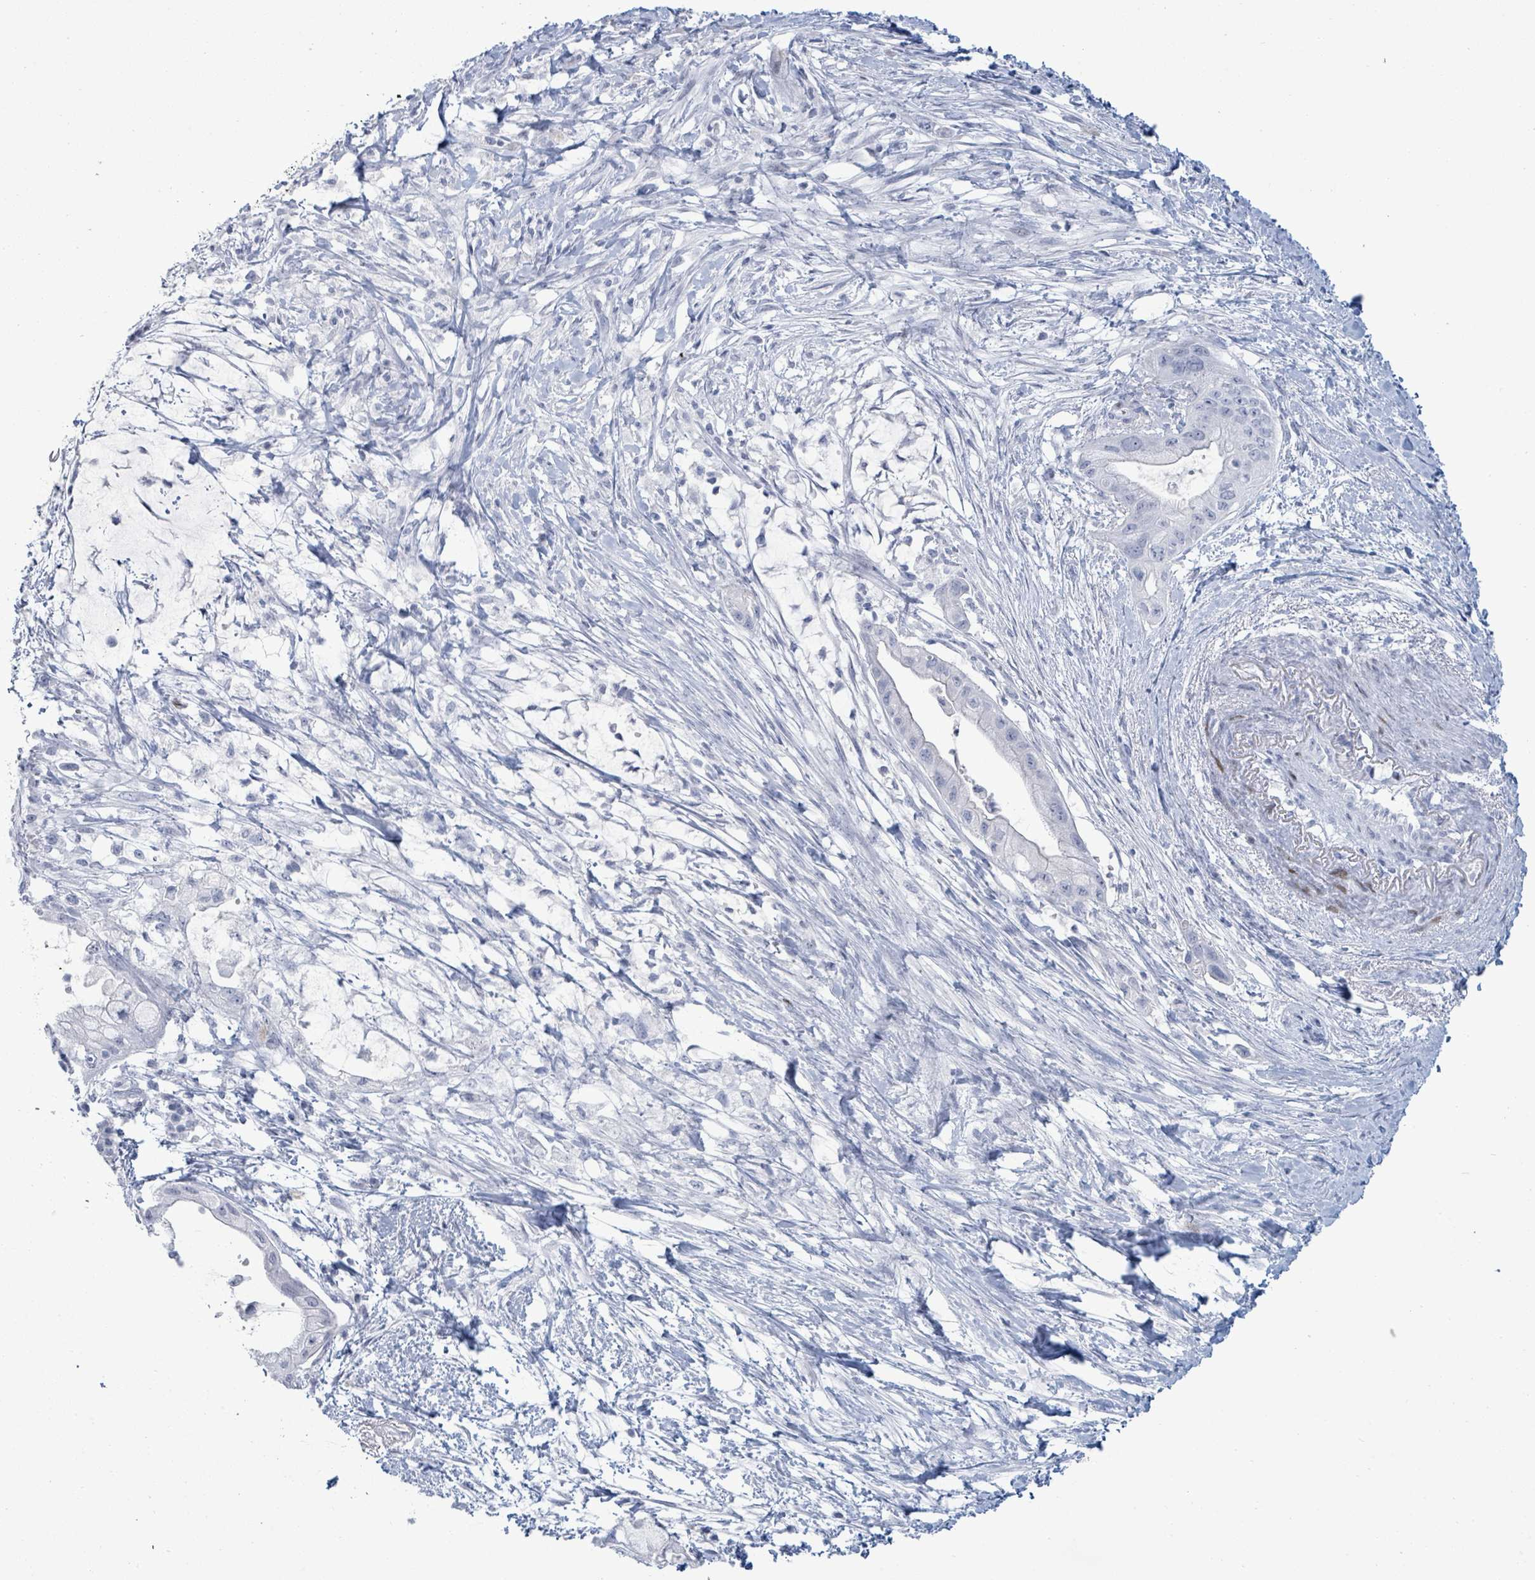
{"staining": {"intensity": "negative", "quantity": "none", "location": "none"}, "tissue": "pancreatic cancer", "cell_type": "Tumor cells", "image_type": "cancer", "snomed": [{"axis": "morphology", "description": "Adenocarcinoma, NOS"}, {"axis": "topography", "description": "Pancreas"}], "caption": "Immunohistochemical staining of pancreatic cancer exhibits no significant expression in tumor cells.", "gene": "MALL", "patient": {"sex": "male", "age": 48}}